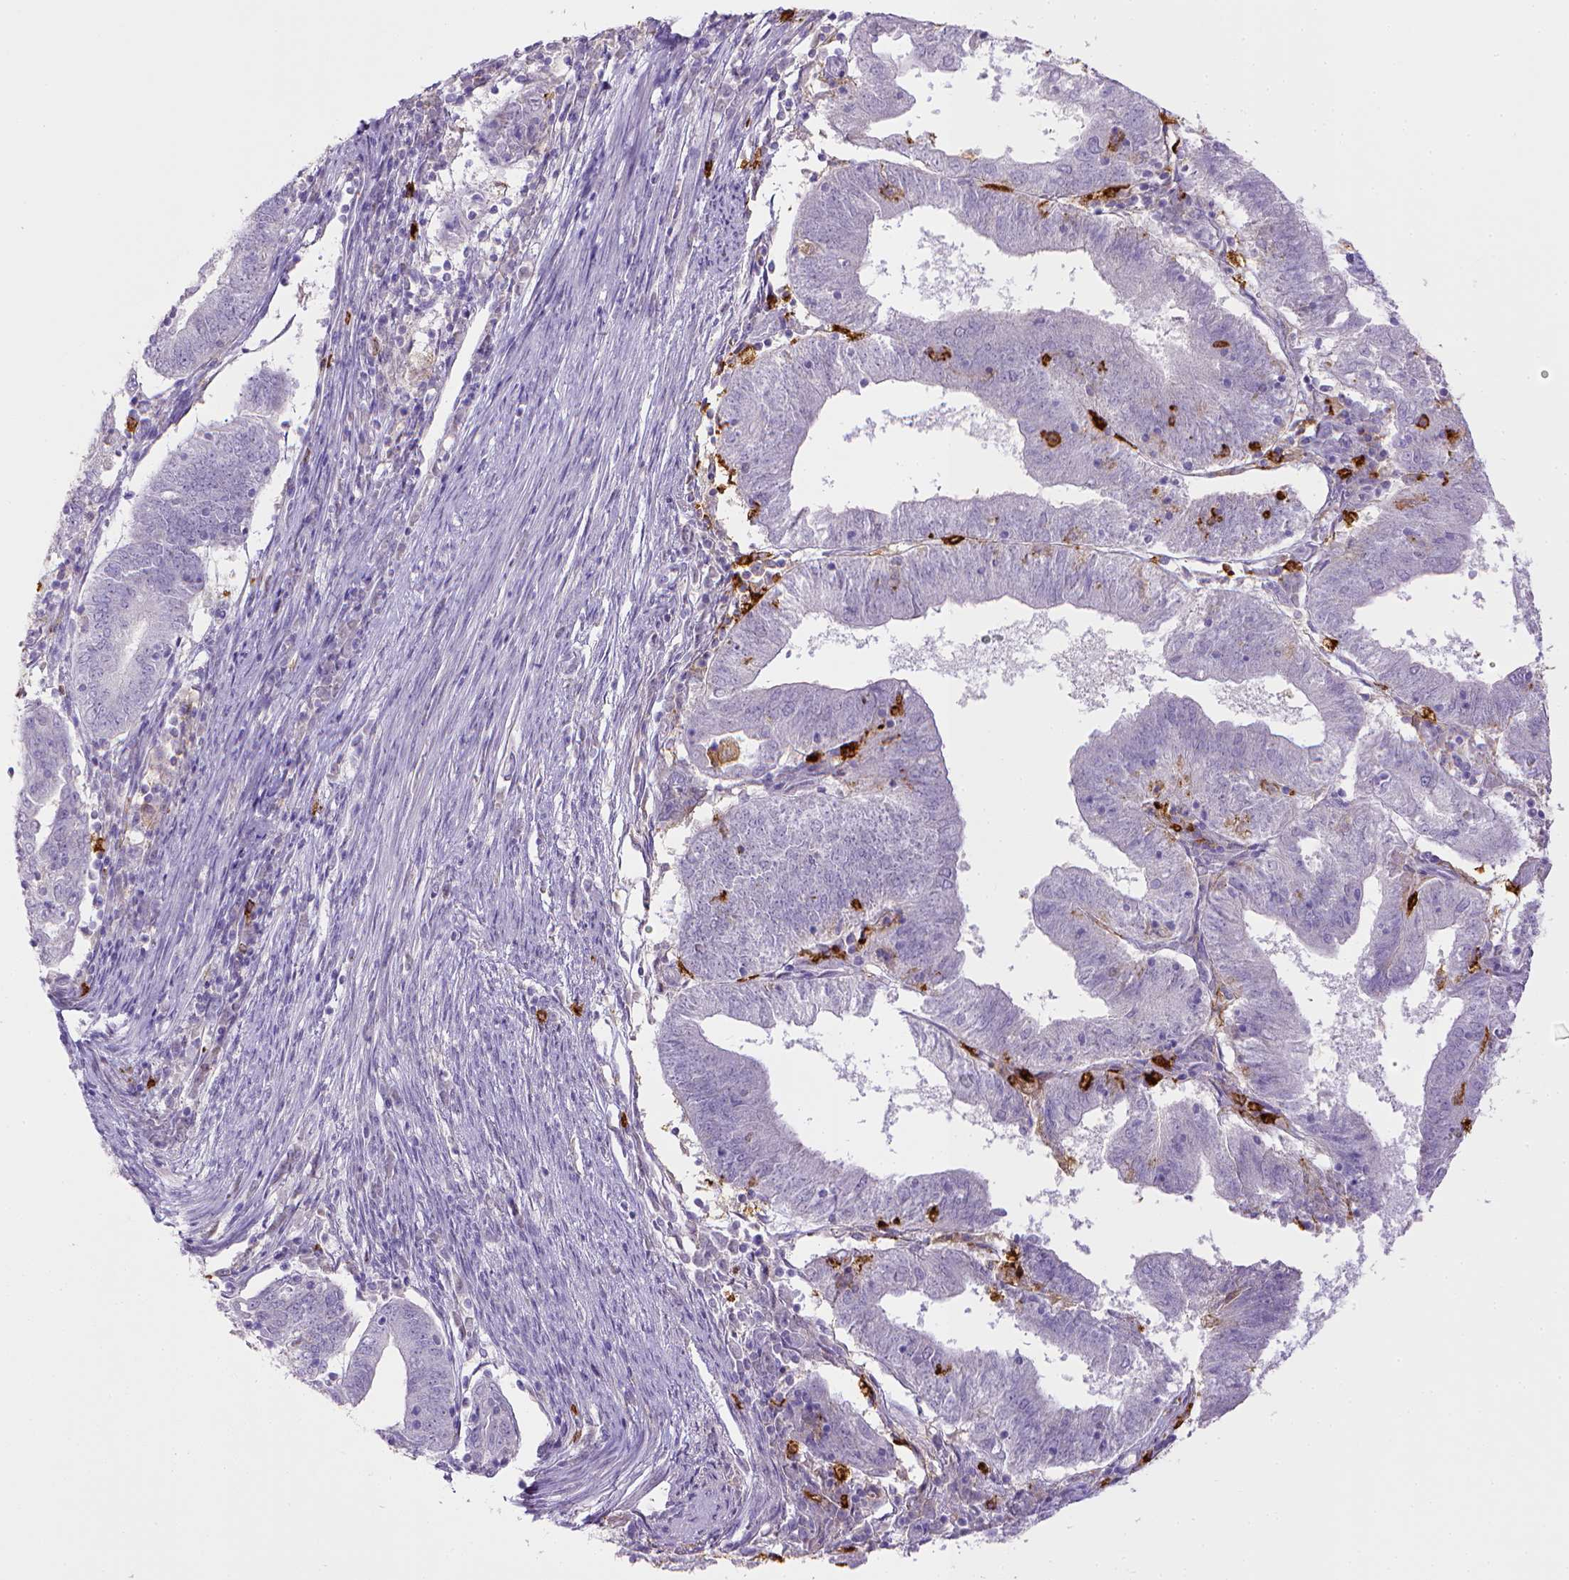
{"staining": {"intensity": "negative", "quantity": "none", "location": "none"}, "tissue": "endometrial cancer", "cell_type": "Tumor cells", "image_type": "cancer", "snomed": [{"axis": "morphology", "description": "Adenocarcinoma, NOS"}, {"axis": "topography", "description": "Endometrium"}], "caption": "An immunohistochemistry (IHC) photomicrograph of endometrial cancer is shown. There is no staining in tumor cells of endometrial cancer.", "gene": "ITGAM", "patient": {"sex": "female", "age": 82}}